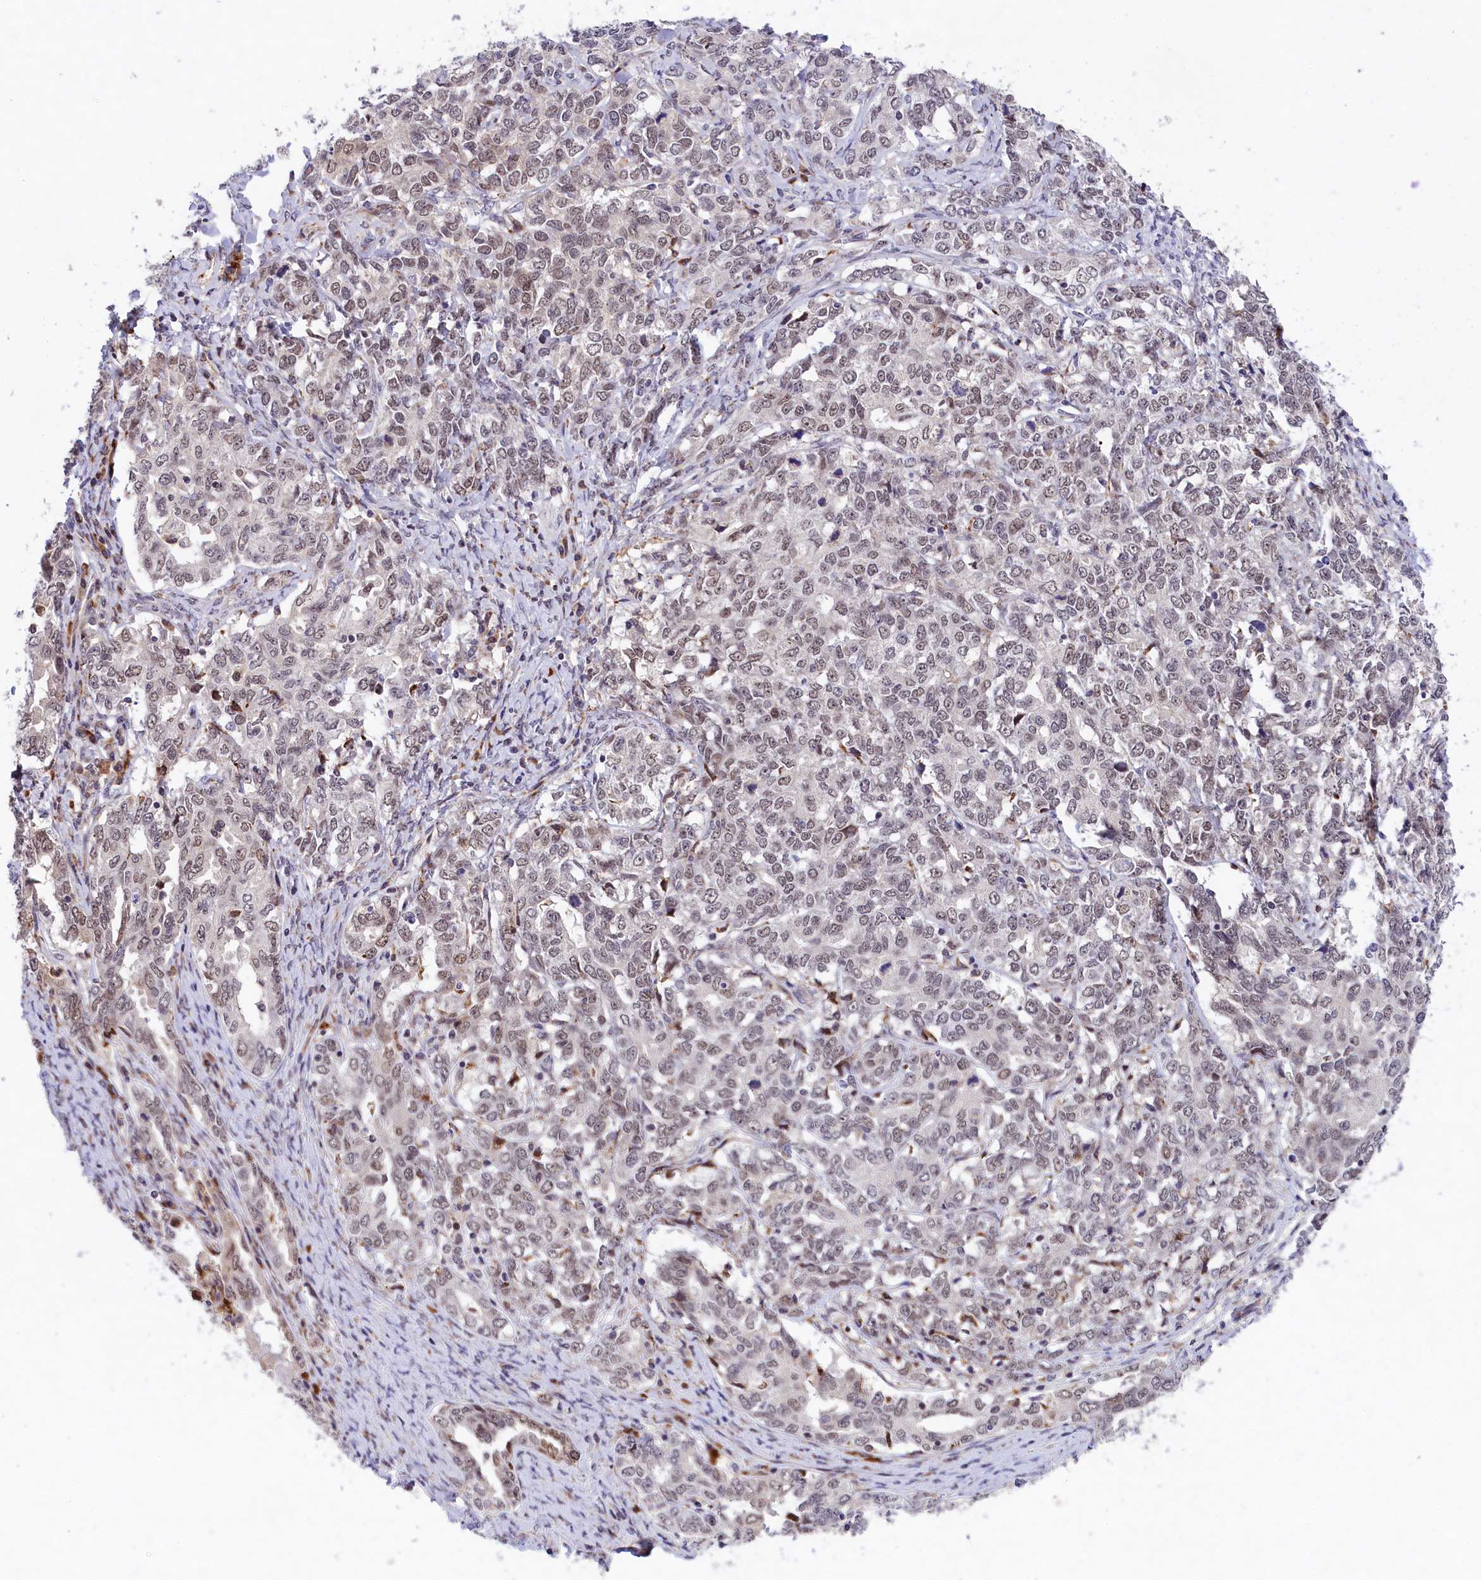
{"staining": {"intensity": "weak", "quantity": "25%-75%", "location": "nuclear"}, "tissue": "ovarian cancer", "cell_type": "Tumor cells", "image_type": "cancer", "snomed": [{"axis": "morphology", "description": "Carcinoma, endometroid"}, {"axis": "topography", "description": "Ovary"}], "caption": "Immunohistochemistry of human ovarian cancer shows low levels of weak nuclear positivity in approximately 25%-75% of tumor cells. The staining was performed using DAB to visualize the protein expression in brown, while the nuclei were stained in blue with hematoxylin (Magnification: 20x).", "gene": "FBXO45", "patient": {"sex": "female", "age": 62}}